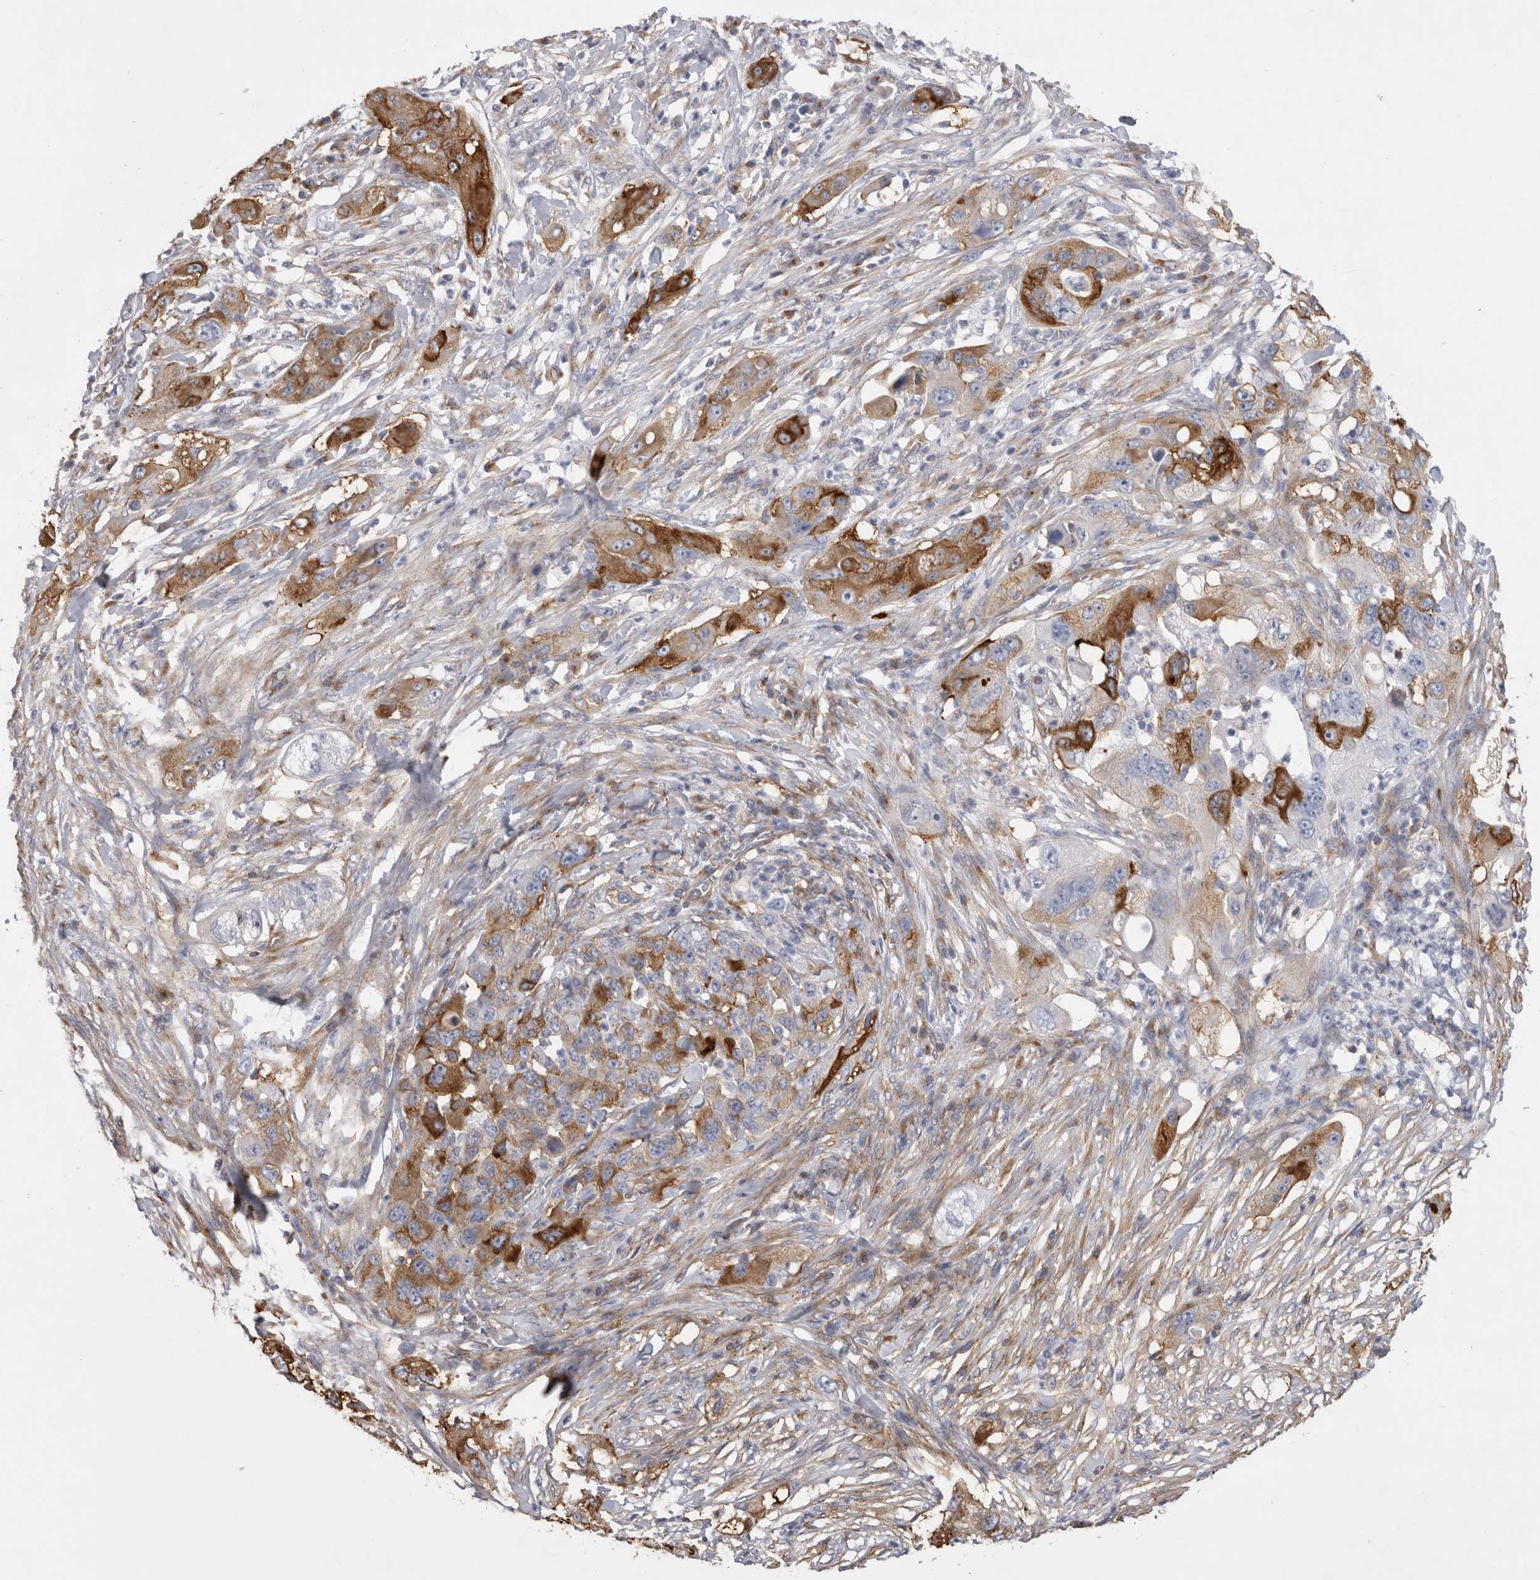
{"staining": {"intensity": "strong", "quantity": "25%-75%", "location": "cytoplasmic/membranous"}, "tissue": "pancreatic cancer", "cell_type": "Tumor cells", "image_type": "cancer", "snomed": [{"axis": "morphology", "description": "Adenocarcinoma, NOS"}, {"axis": "topography", "description": "Pancreas"}], "caption": "Human adenocarcinoma (pancreatic) stained for a protein (brown) exhibits strong cytoplasmic/membranous positive positivity in approximately 25%-75% of tumor cells.", "gene": "ATXN3", "patient": {"sex": "female", "age": 78}}